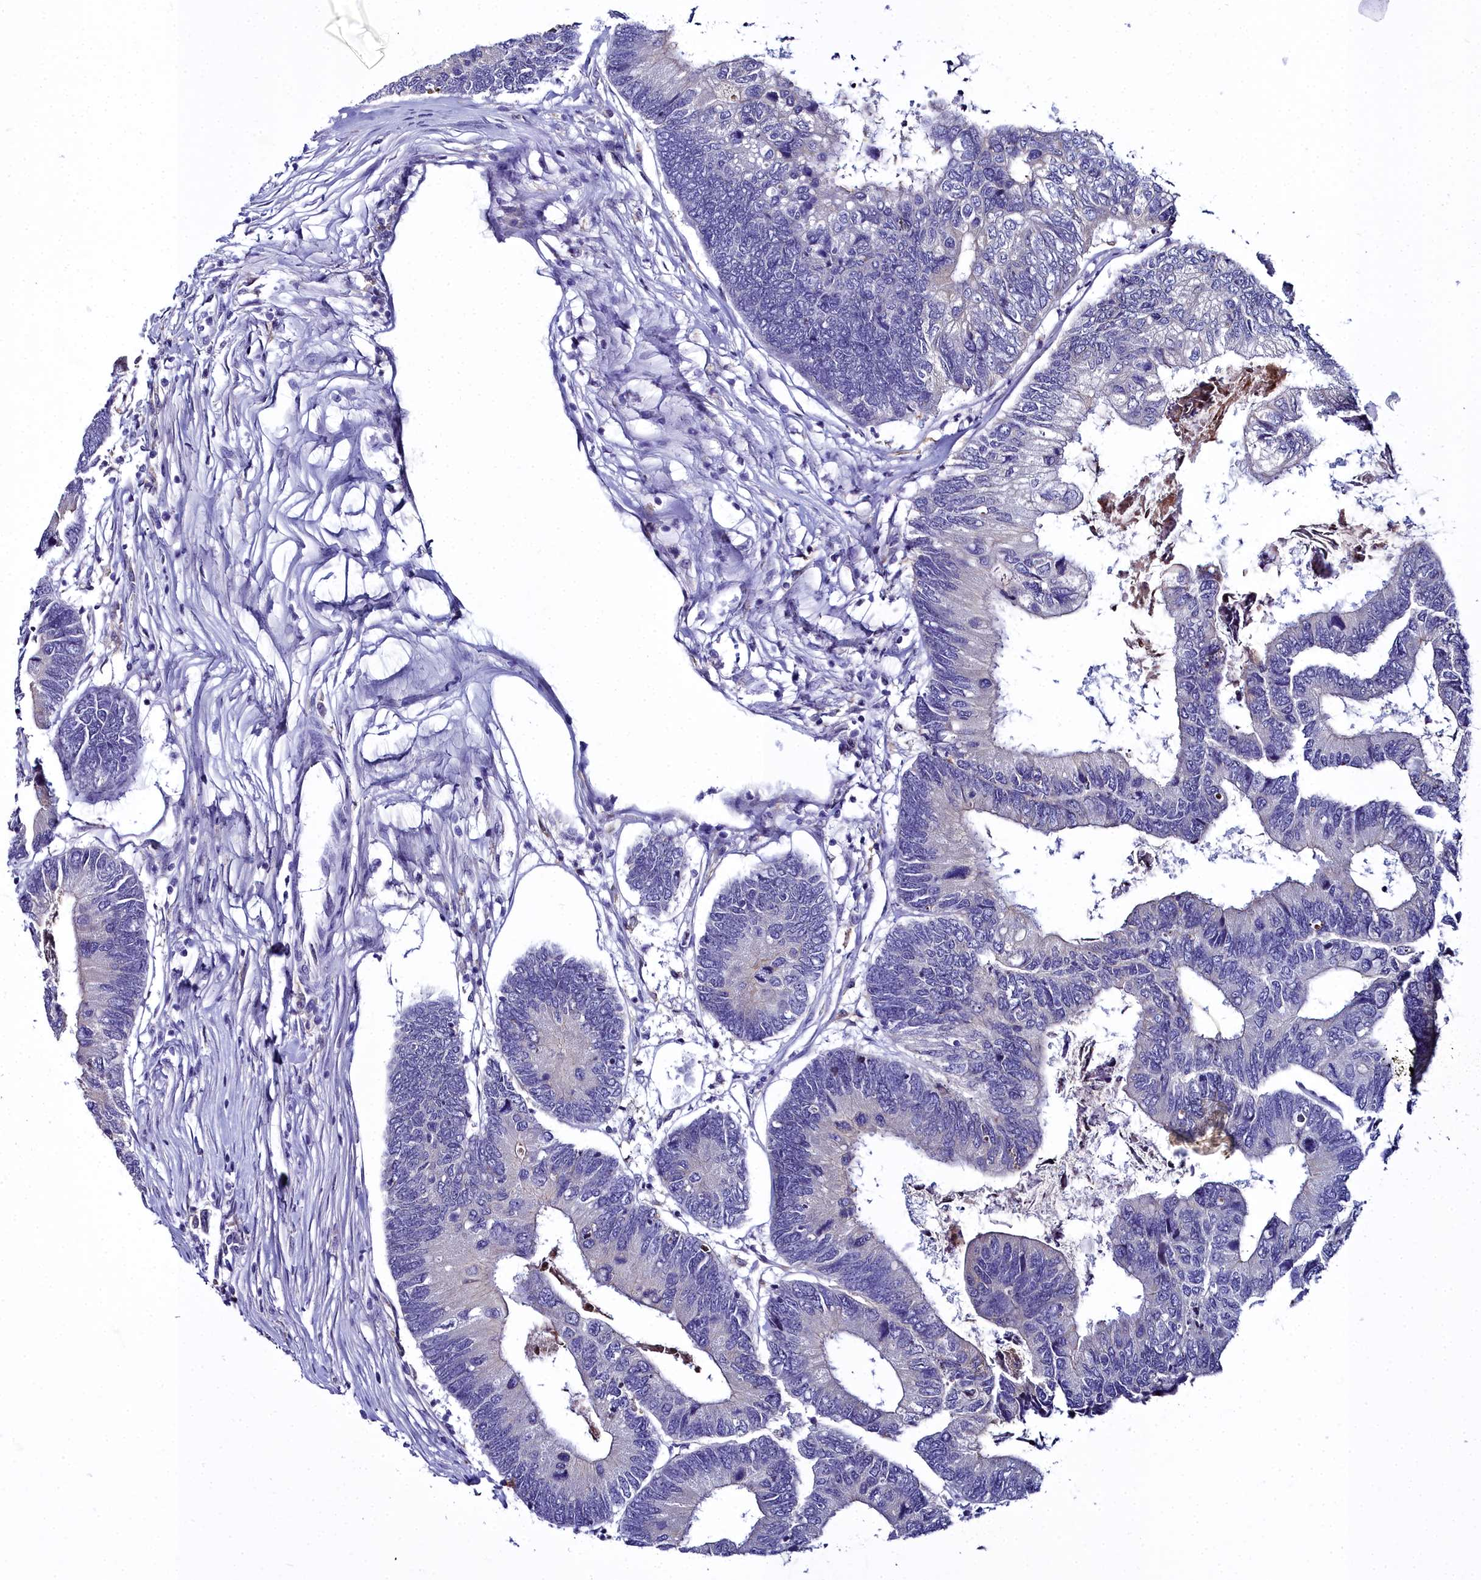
{"staining": {"intensity": "negative", "quantity": "none", "location": "none"}, "tissue": "colorectal cancer", "cell_type": "Tumor cells", "image_type": "cancer", "snomed": [{"axis": "morphology", "description": "Adenocarcinoma, NOS"}, {"axis": "topography", "description": "Colon"}], "caption": "Immunohistochemistry of colorectal cancer demonstrates no expression in tumor cells.", "gene": "ELAPOR2", "patient": {"sex": "female", "age": 67}}